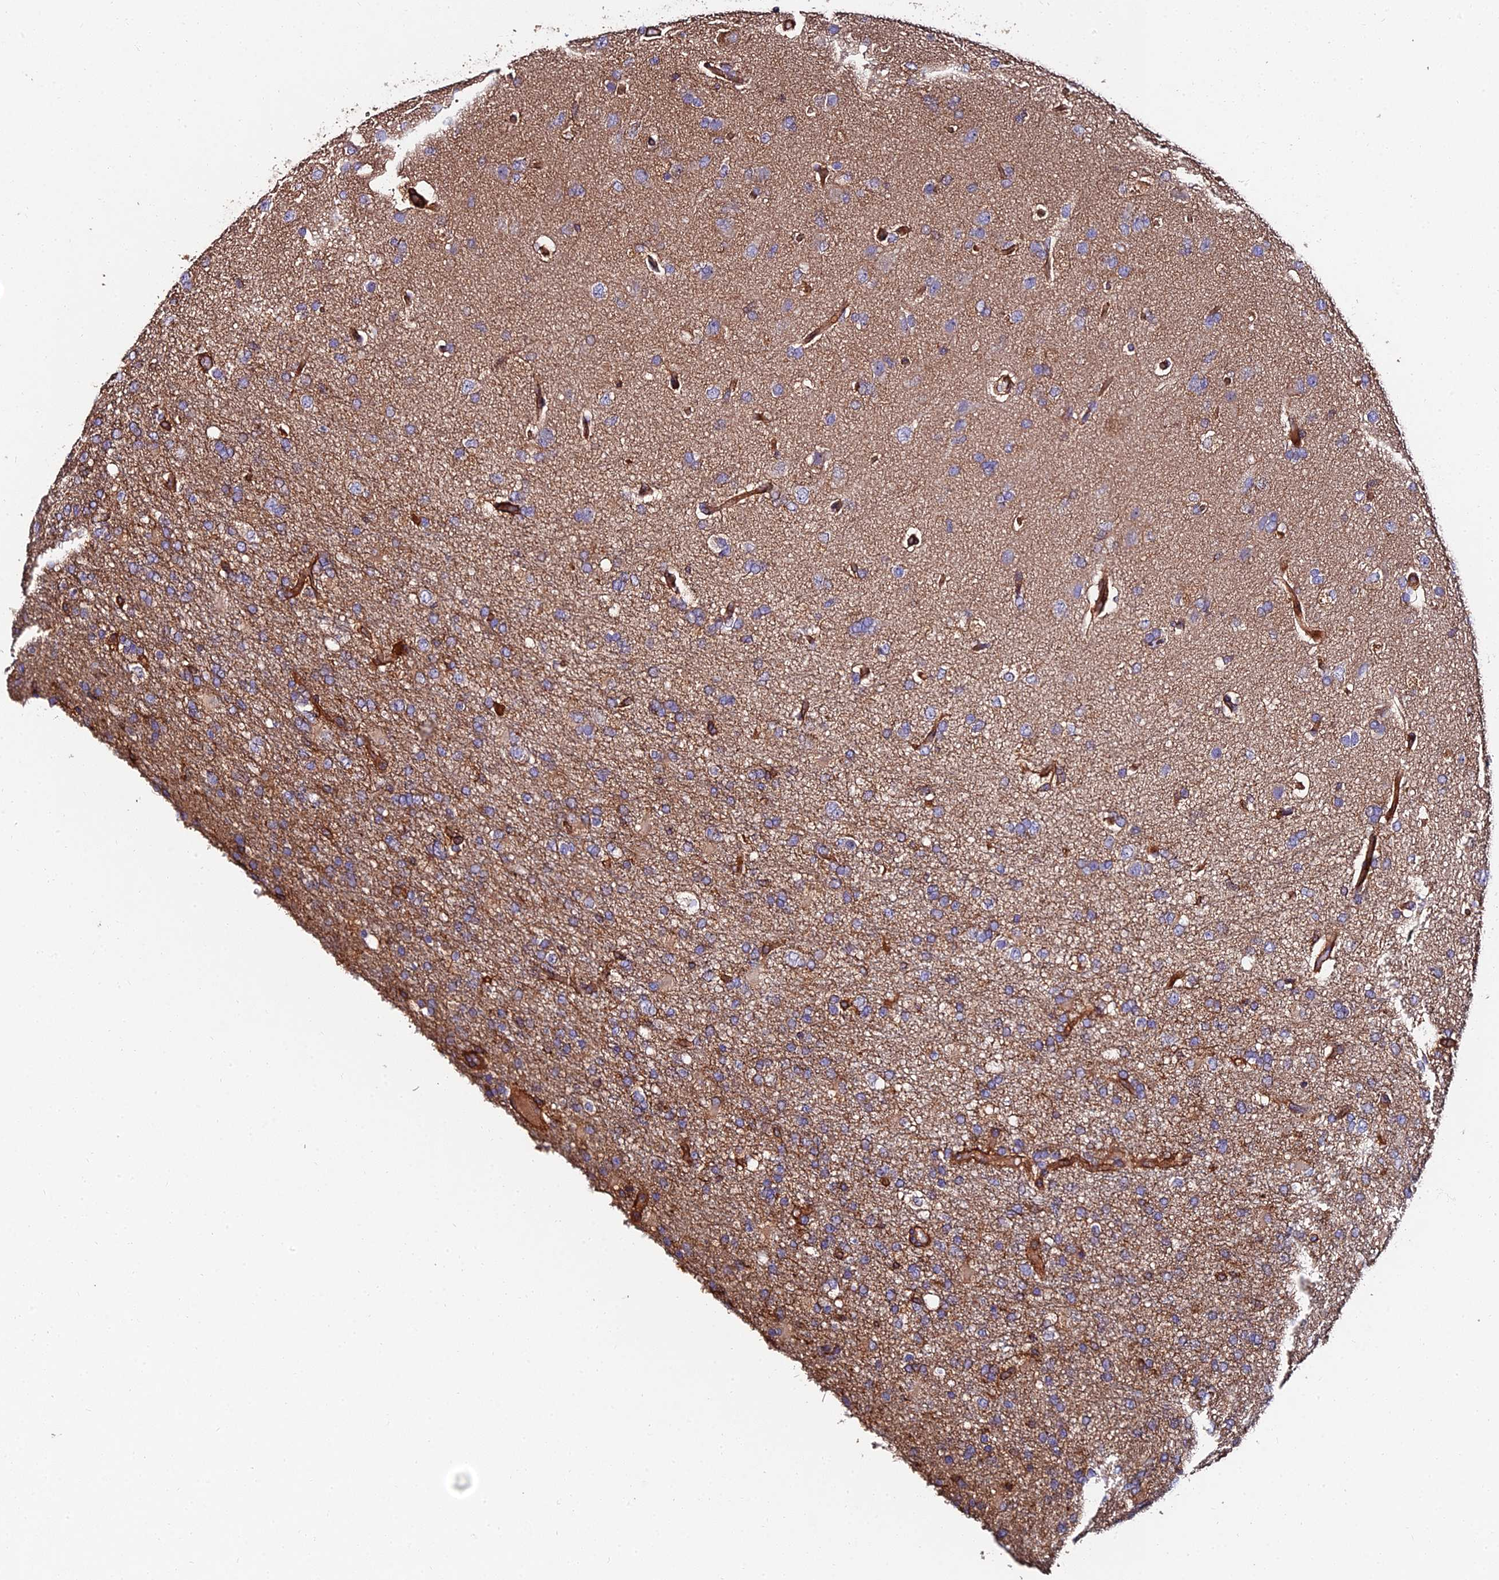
{"staining": {"intensity": "negative", "quantity": "none", "location": "none"}, "tissue": "glioma", "cell_type": "Tumor cells", "image_type": "cancer", "snomed": [{"axis": "morphology", "description": "Glioma, malignant, High grade"}, {"axis": "topography", "description": "Brain"}], "caption": "A high-resolution micrograph shows IHC staining of glioma, which shows no significant positivity in tumor cells. (IHC, brightfield microscopy, high magnification).", "gene": "EXT1", "patient": {"sex": "female", "age": 74}}